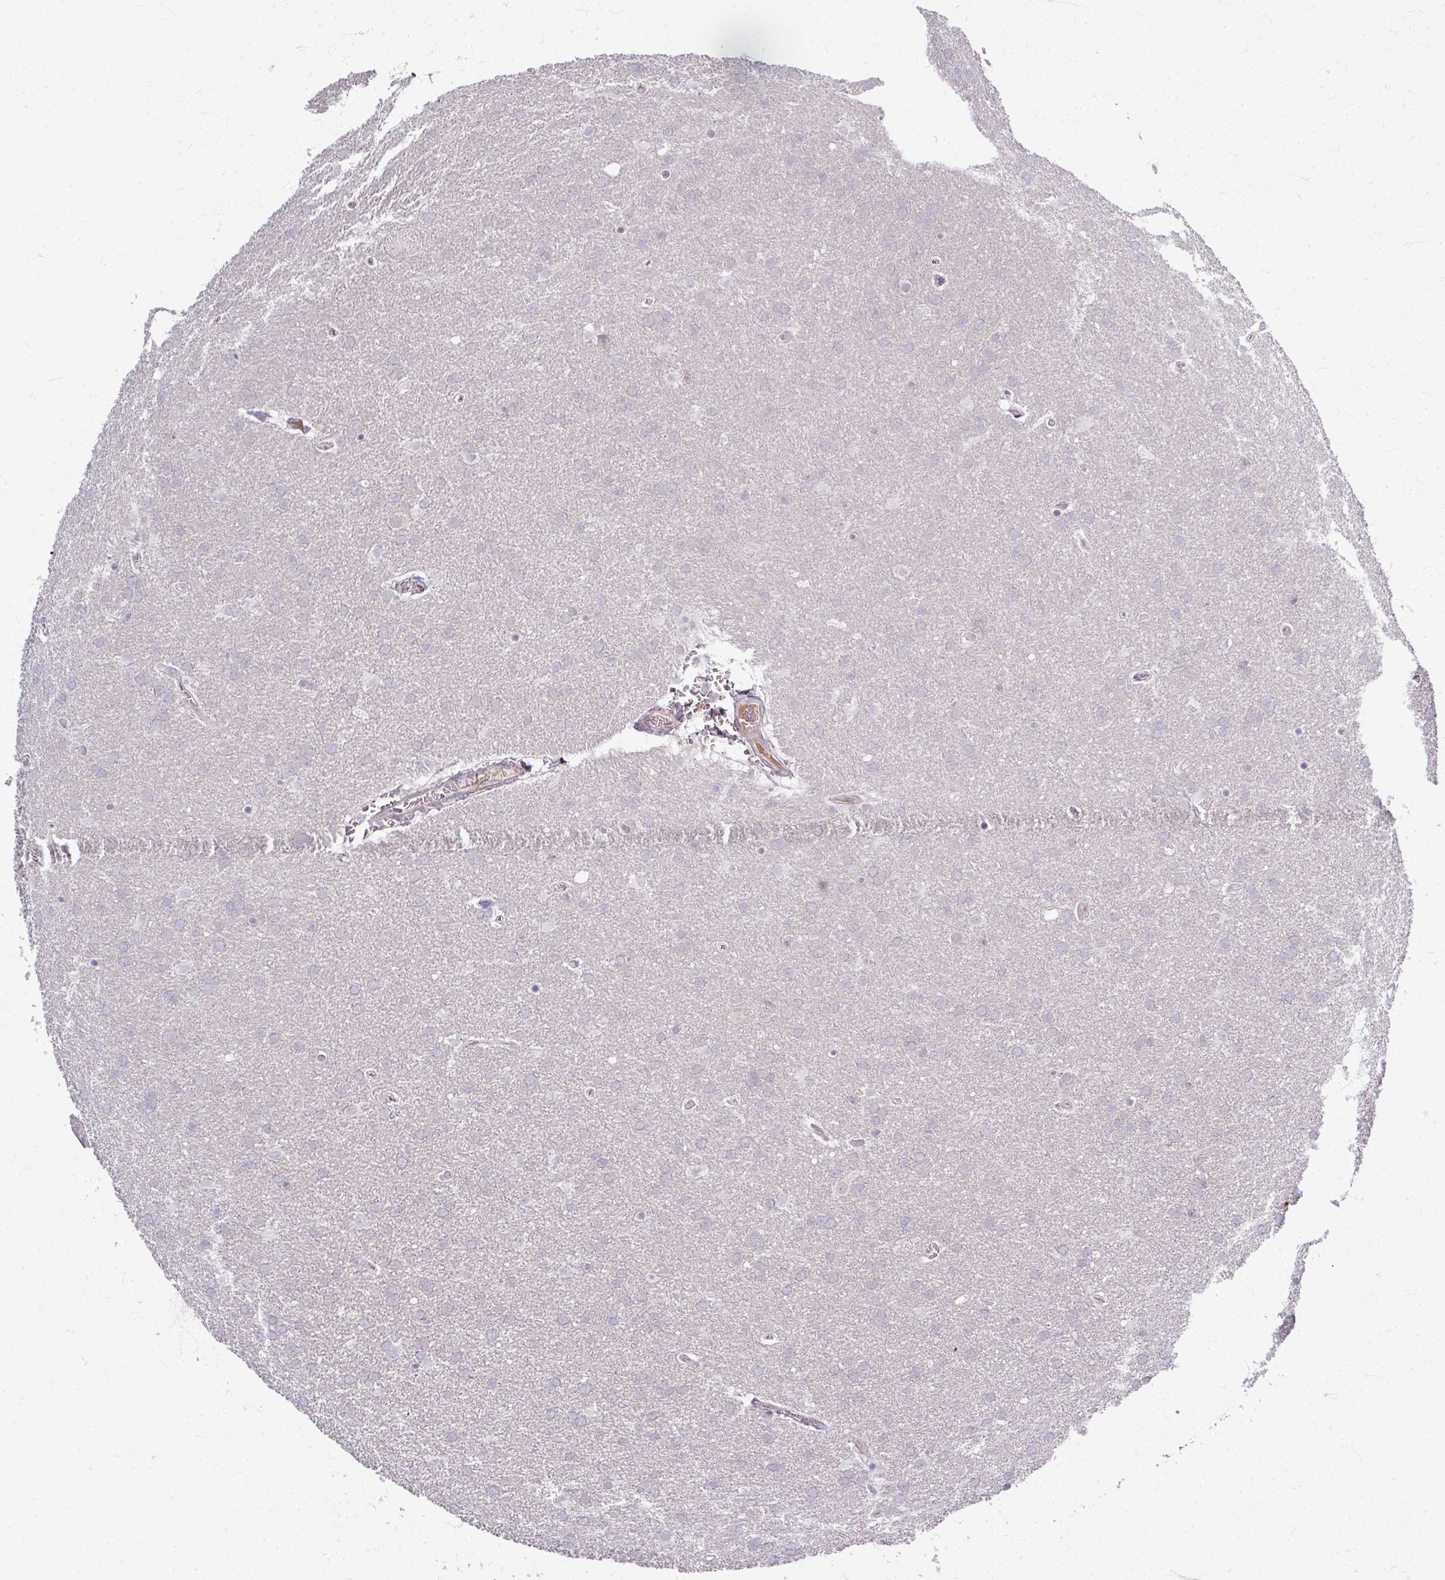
{"staining": {"intensity": "negative", "quantity": "none", "location": "none"}, "tissue": "glioma", "cell_type": "Tumor cells", "image_type": "cancer", "snomed": [{"axis": "morphology", "description": "Glioma, malignant, Low grade"}, {"axis": "topography", "description": "Brain"}], "caption": "Immunohistochemistry image of human glioma stained for a protein (brown), which displays no positivity in tumor cells.", "gene": "TTLL7", "patient": {"sex": "female", "age": 32}}